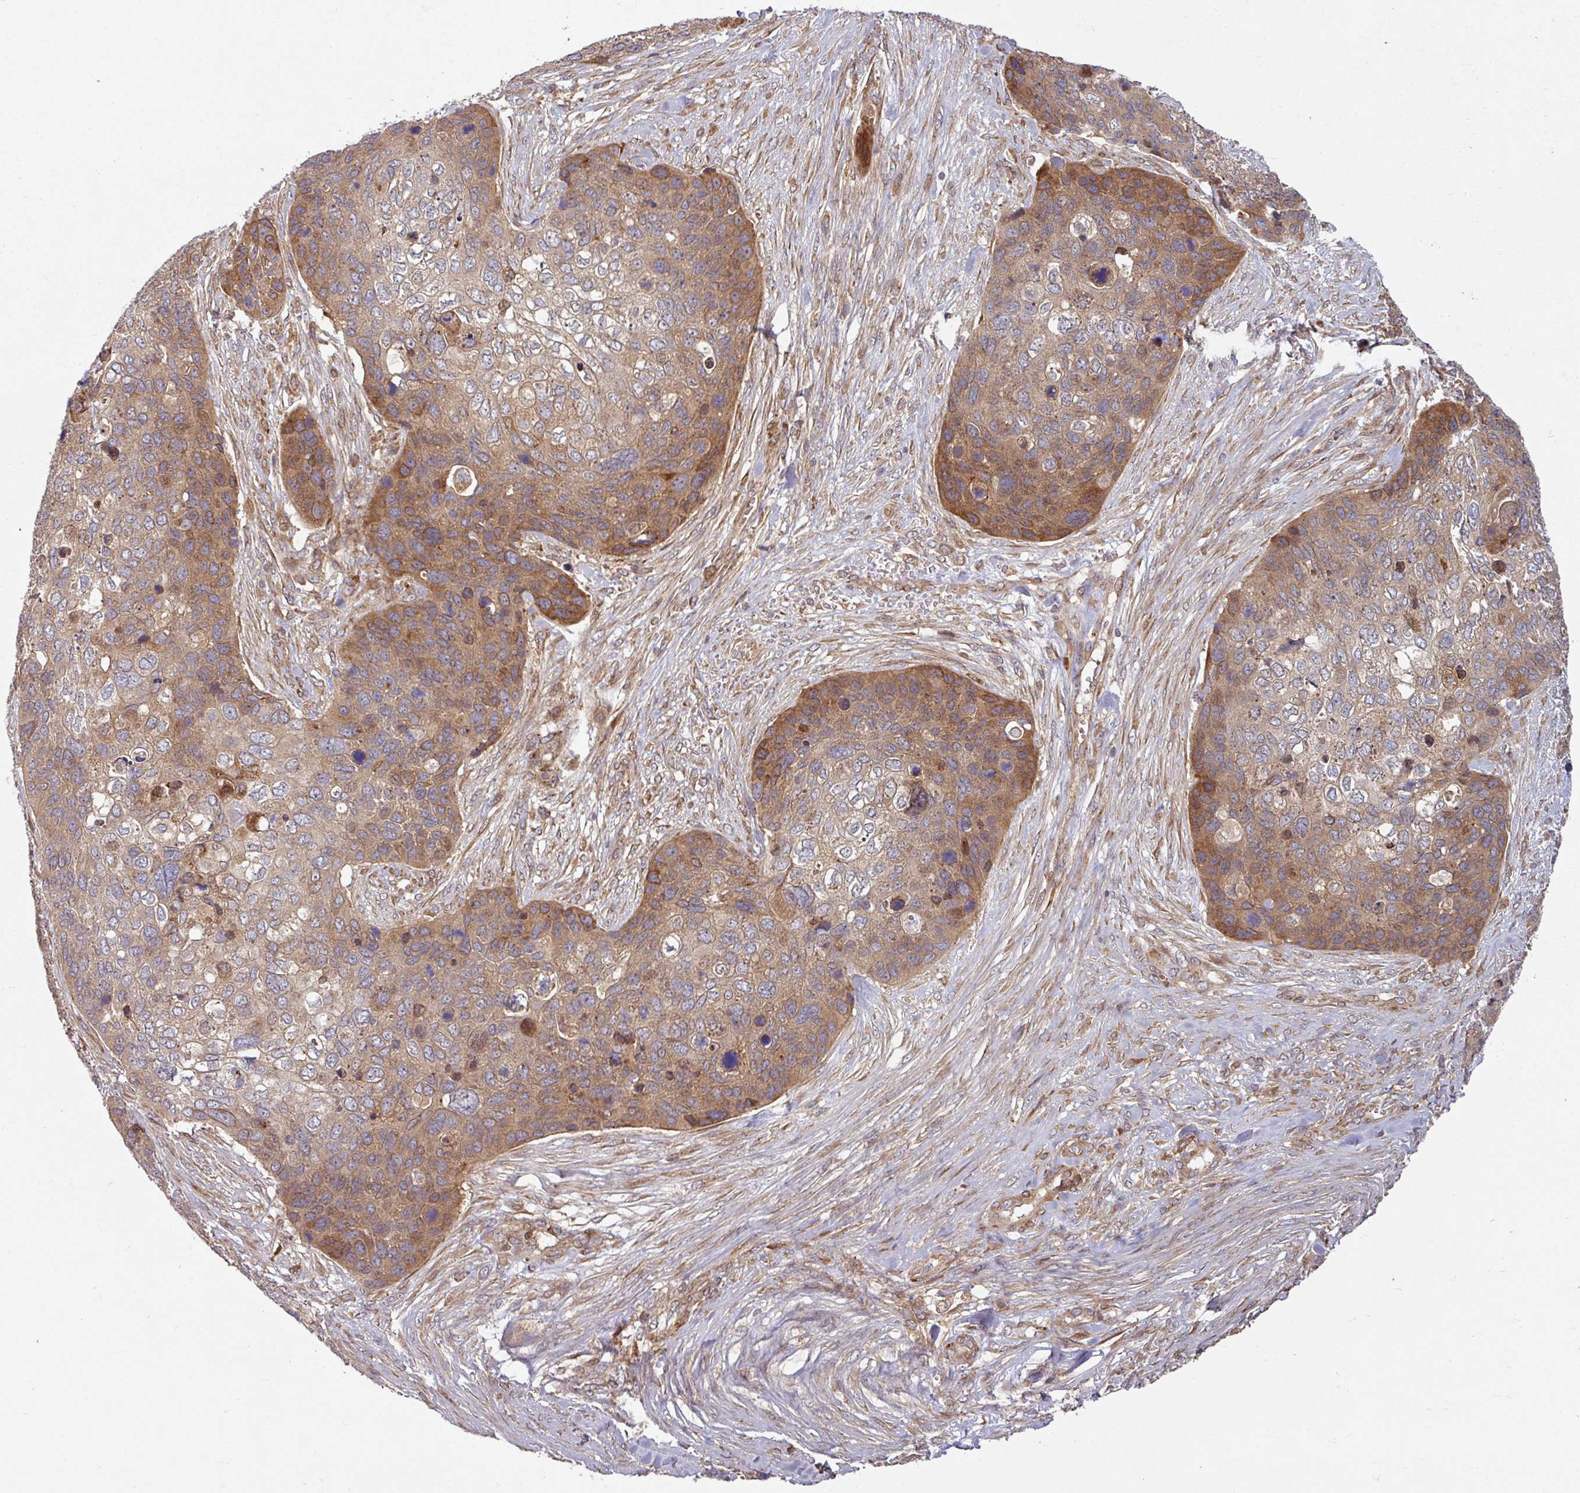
{"staining": {"intensity": "moderate", "quantity": ">75%", "location": "cytoplasmic/membranous"}, "tissue": "skin cancer", "cell_type": "Tumor cells", "image_type": "cancer", "snomed": [{"axis": "morphology", "description": "Basal cell carcinoma"}, {"axis": "topography", "description": "Skin"}], "caption": "This photomicrograph reveals immunohistochemistry (IHC) staining of human skin cancer (basal cell carcinoma), with medium moderate cytoplasmic/membranous staining in approximately >75% of tumor cells.", "gene": "RAB5A", "patient": {"sex": "female", "age": 74}}